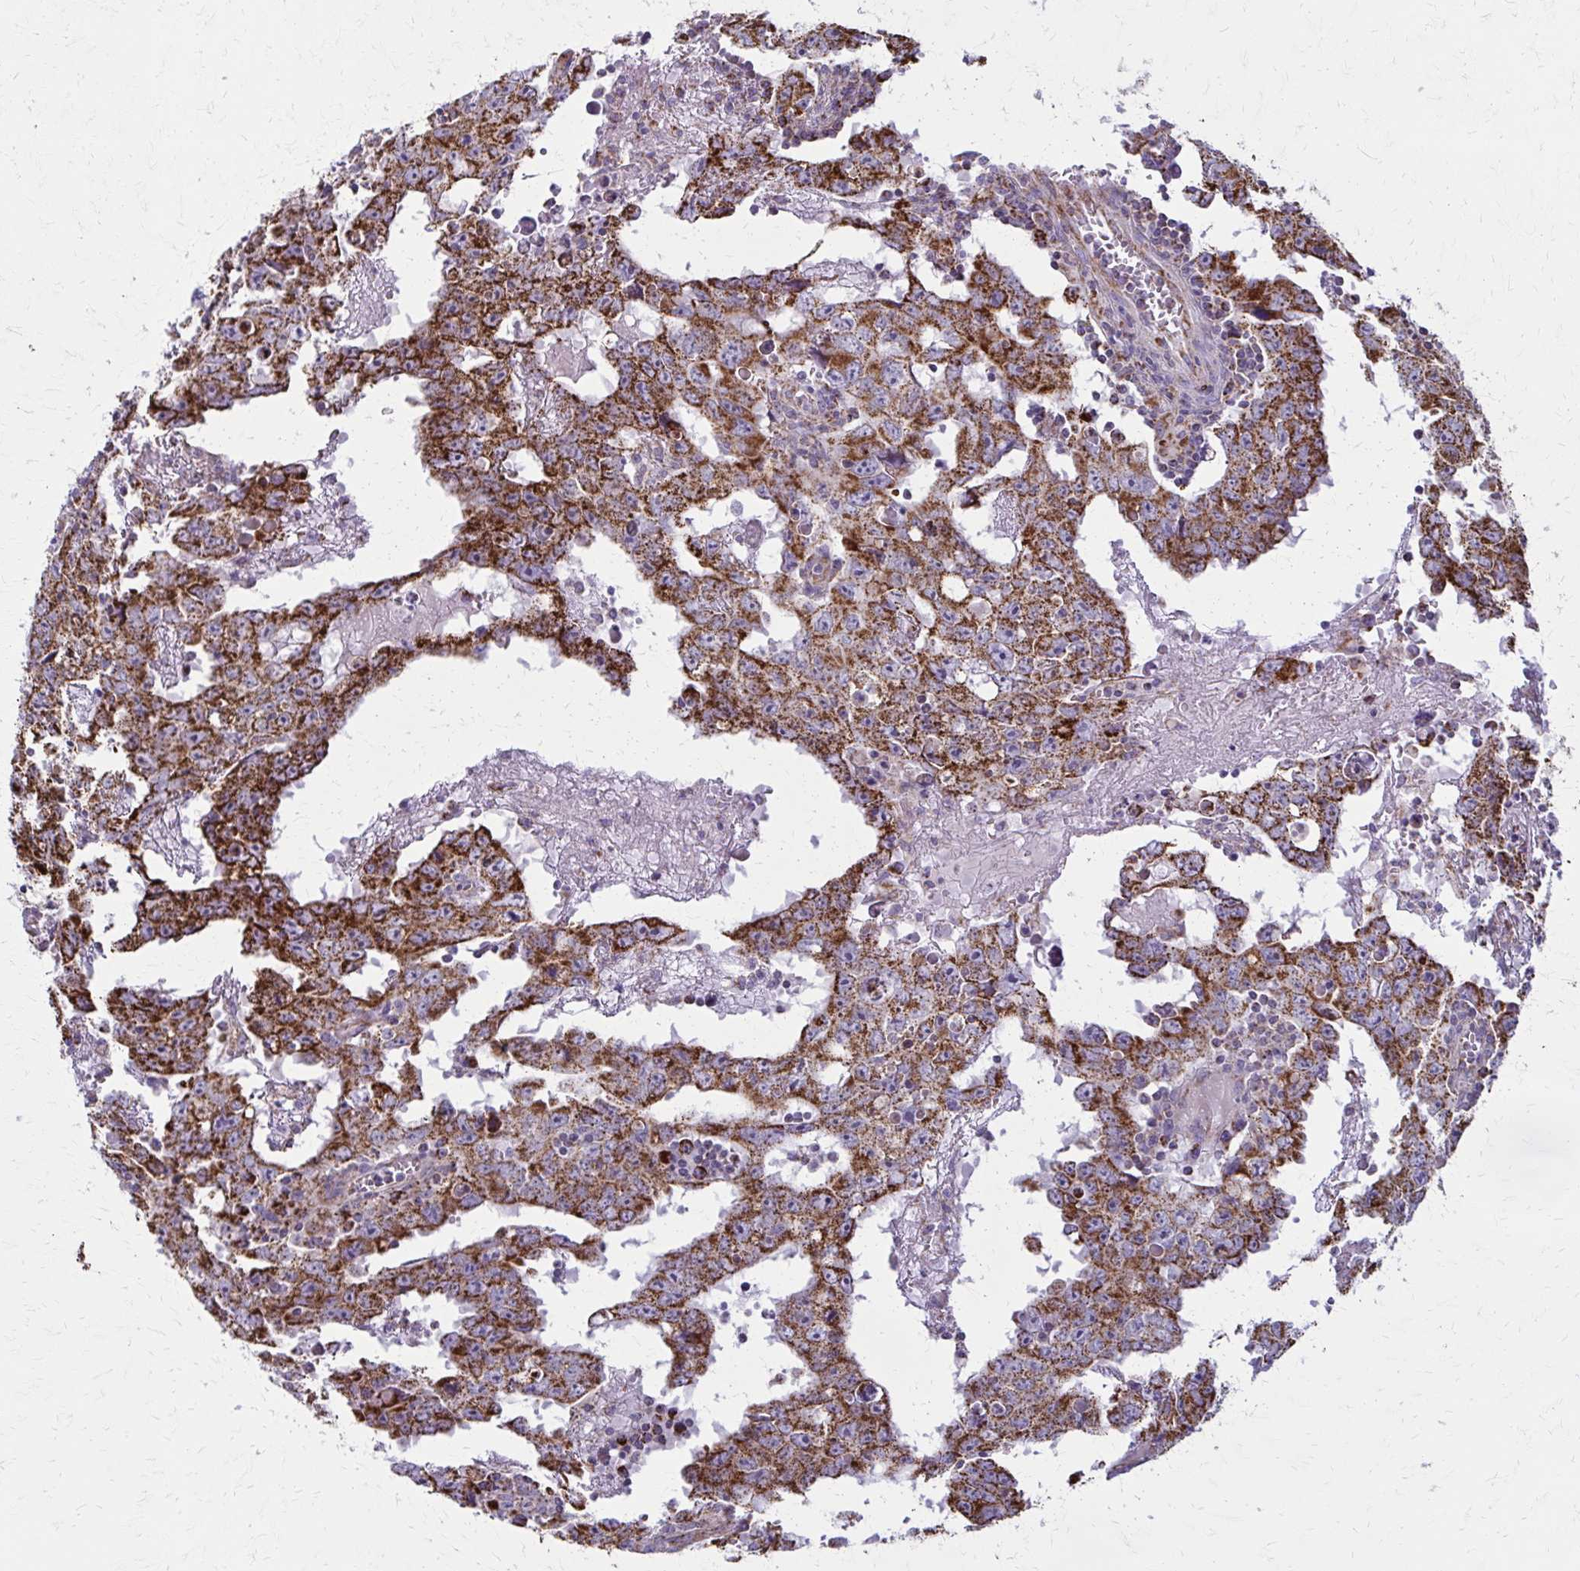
{"staining": {"intensity": "strong", "quantity": ">75%", "location": "cytoplasmic/membranous"}, "tissue": "testis cancer", "cell_type": "Tumor cells", "image_type": "cancer", "snomed": [{"axis": "morphology", "description": "Carcinoma, Embryonal, NOS"}, {"axis": "topography", "description": "Testis"}], "caption": "Immunohistochemical staining of testis embryonal carcinoma reveals high levels of strong cytoplasmic/membranous protein positivity in about >75% of tumor cells.", "gene": "TVP23A", "patient": {"sex": "male", "age": 22}}